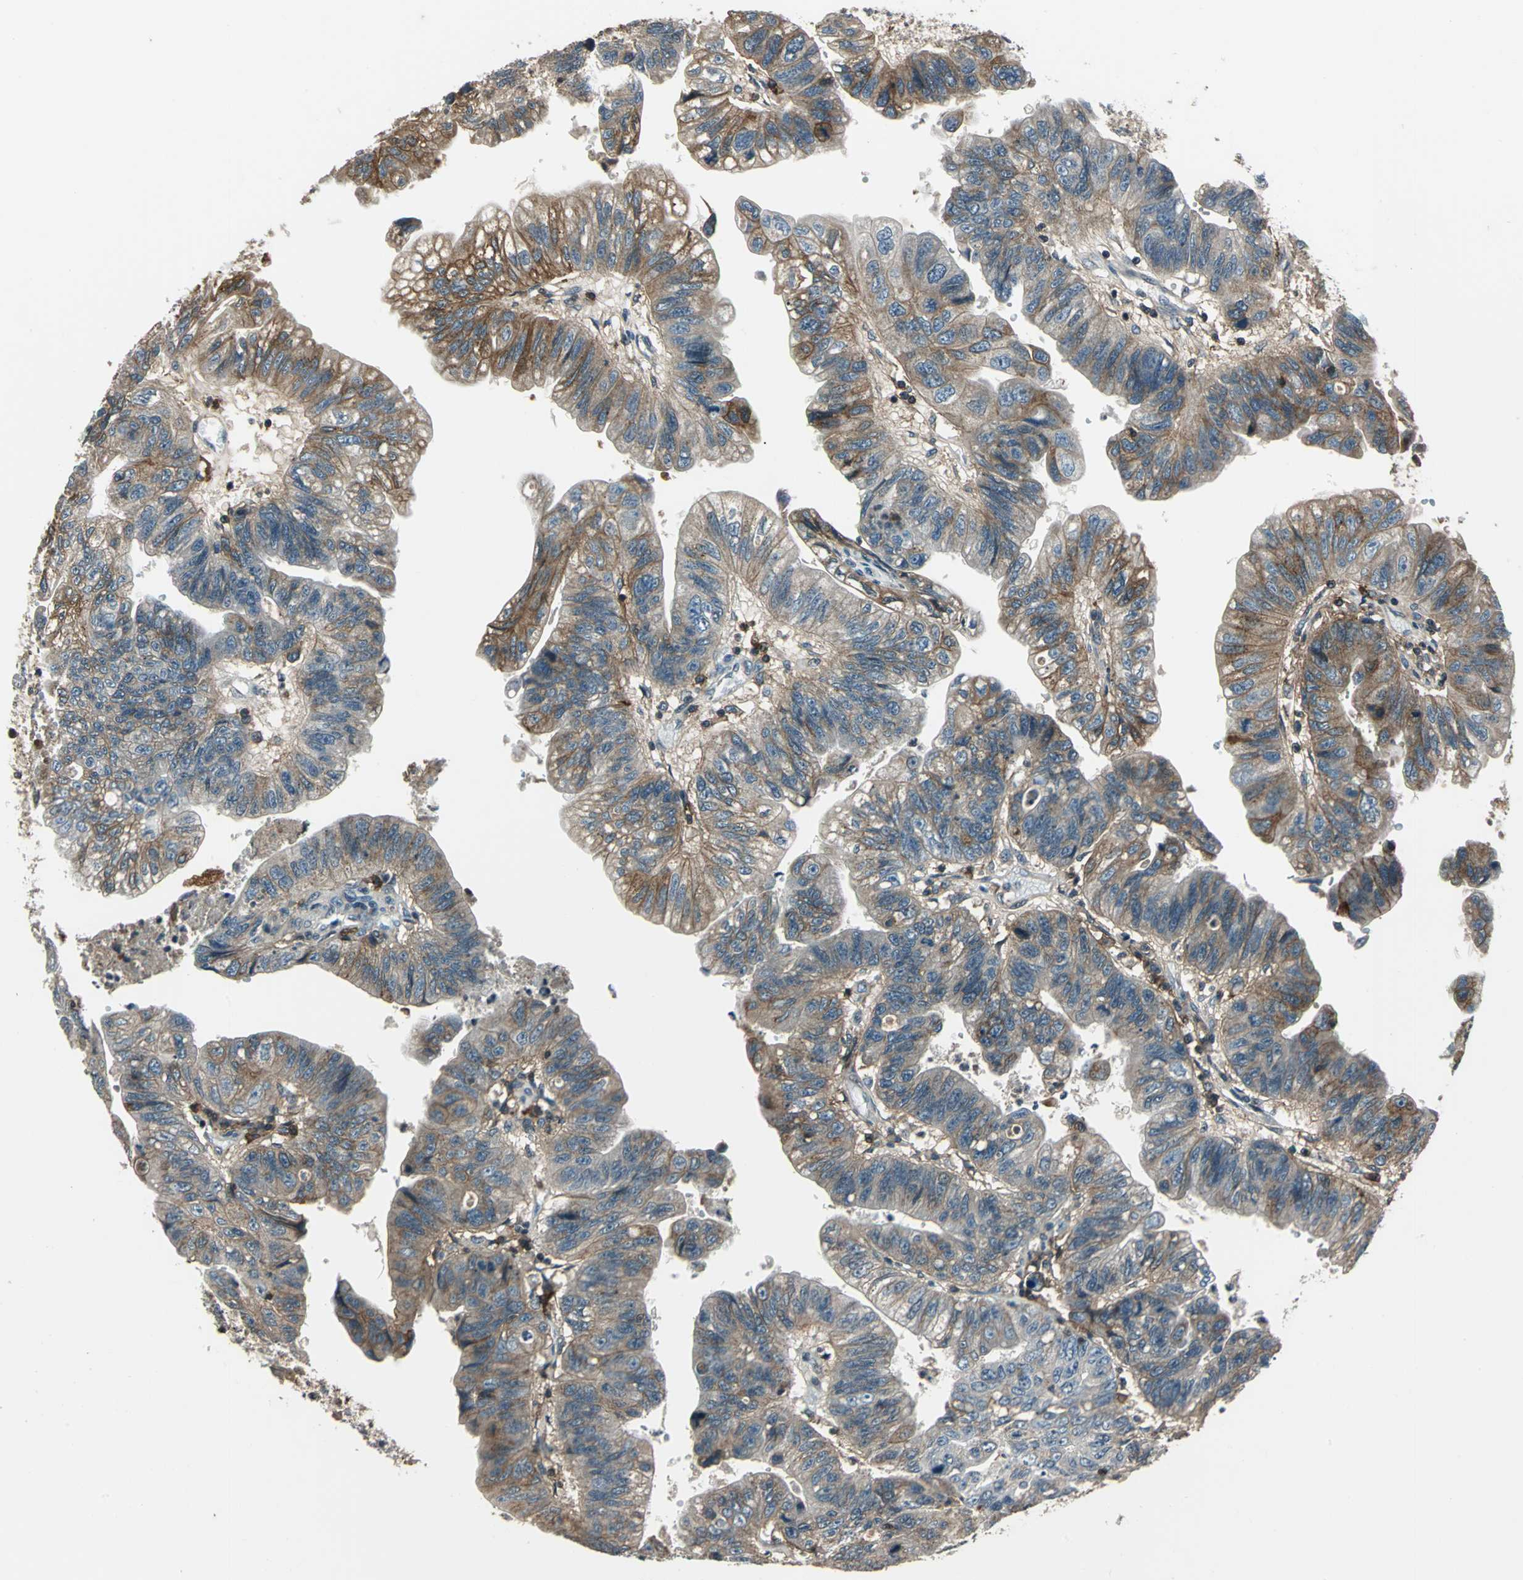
{"staining": {"intensity": "moderate", "quantity": "25%-75%", "location": "cytoplasmic/membranous"}, "tissue": "stomach cancer", "cell_type": "Tumor cells", "image_type": "cancer", "snomed": [{"axis": "morphology", "description": "Adenocarcinoma, NOS"}, {"axis": "topography", "description": "Stomach"}], "caption": "A micrograph of human stomach adenocarcinoma stained for a protein demonstrates moderate cytoplasmic/membranous brown staining in tumor cells.", "gene": "NR2C2", "patient": {"sex": "male", "age": 59}}